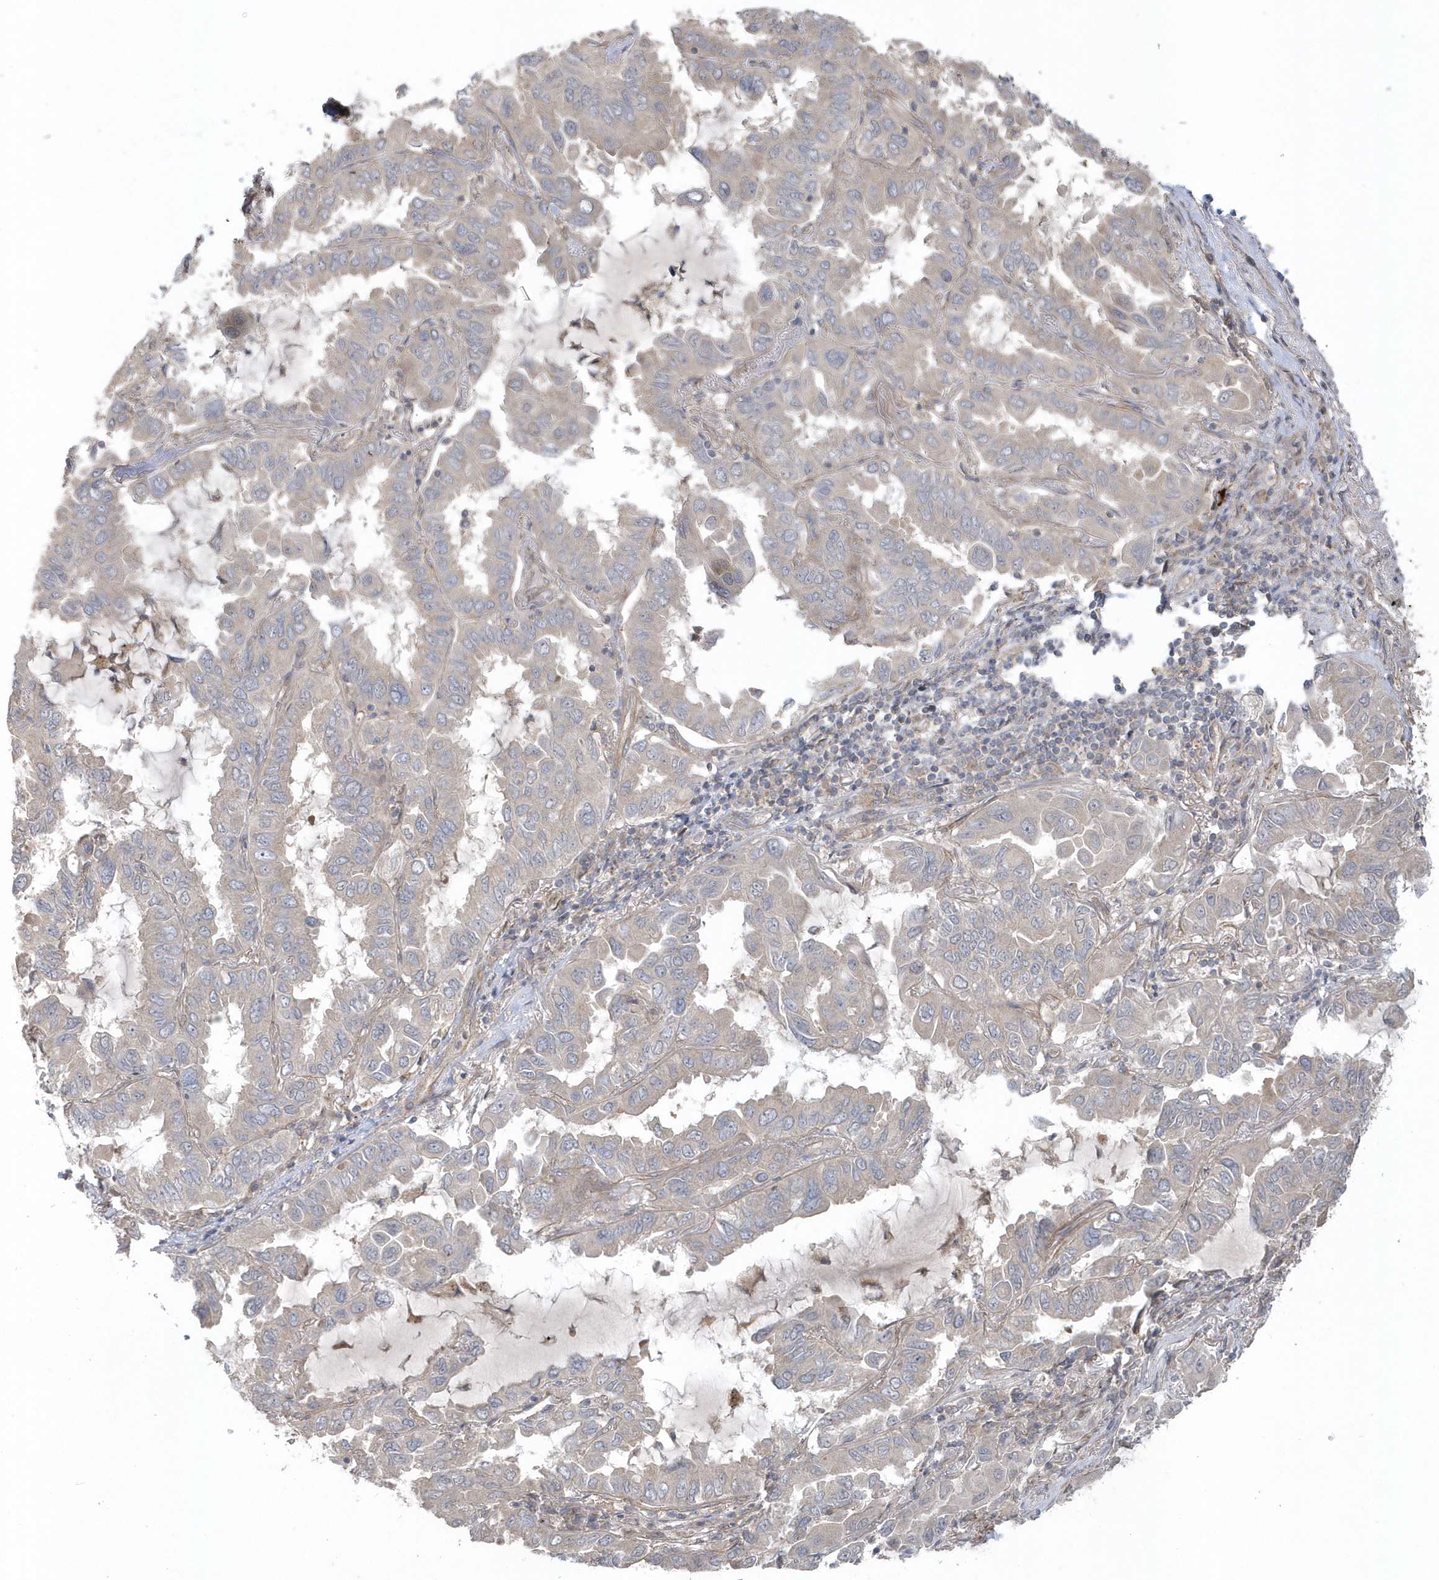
{"staining": {"intensity": "weak", "quantity": "<25%", "location": "cytoplasmic/membranous"}, "tissue": "lung cancer", "cell_type": "Tumor cells", "image_type": "cancer", "snomed": [{"axis": "morphology", "description": "Adenocarcinoma, NOS"}, {"axis": "topography", "description": "Lung"}], "caption": "DAB (3,3'-diaminobenzidine) immunohistochemical staining of human lung cancer (adenocarcinoma) demonstrates no significant positivity in tumor cells.", "gene": "ACTR1A", "patient": {"sex": "male", "age": 64}}